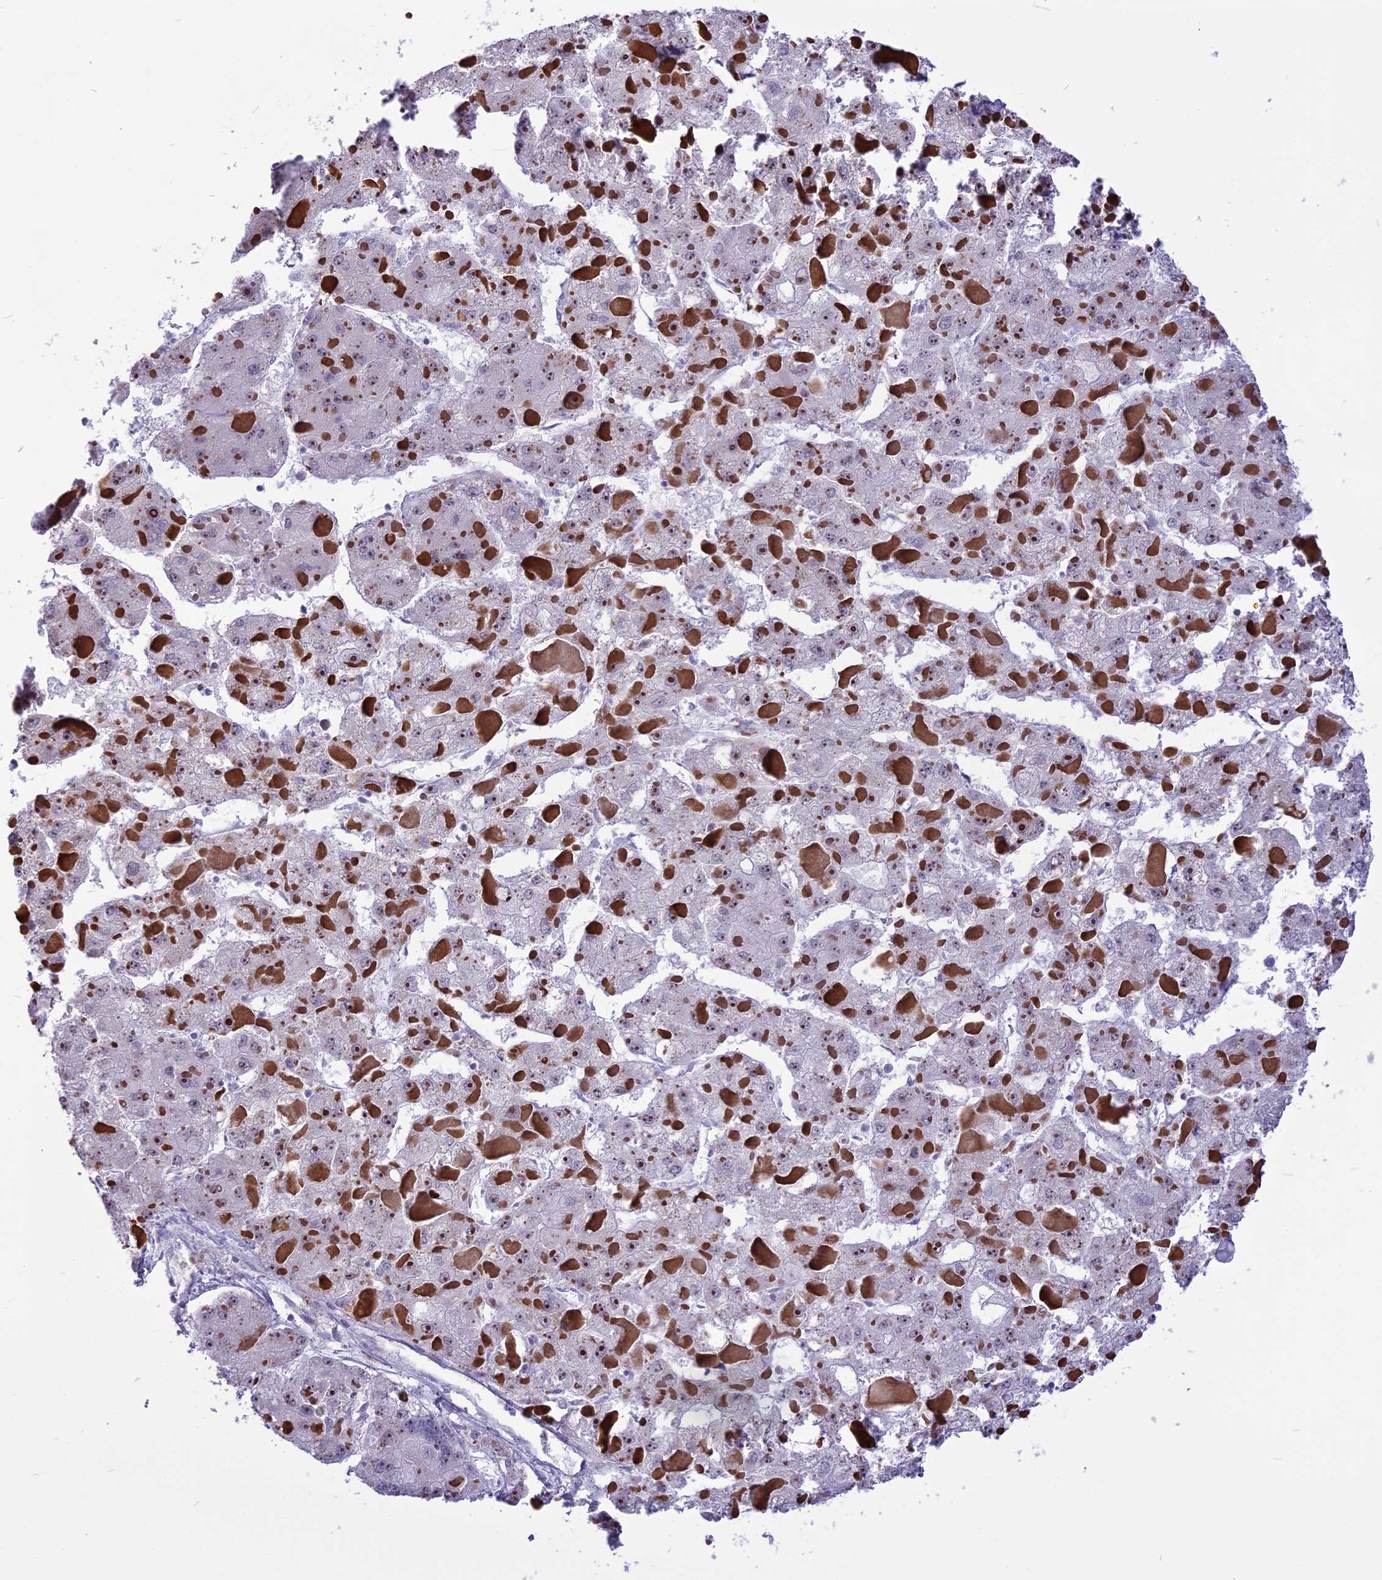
{"staining": {"intensity": "moderate", "quantity": "<25%", "location": "nuclear"}, "tissue": "liver cancer", "cell_type": "Tumor cells", "image_type": "cancer", "snomed": [{"axis": "morphology", "description": "Carcinoma, Hepatocellular, NOS"}, {"axis": "topography", "description": "Liver"}], "caption": "This photomicrograph demonstrates hepatocellular carcinoma (liver) stained with IHC to label a protein in brown. The nuclear of tumor cells show moderate positivity for the protein. Nuclei are counter-stained blue.", "gene": "CMSS1", "patient": {"sex": "female", "age": 73}}